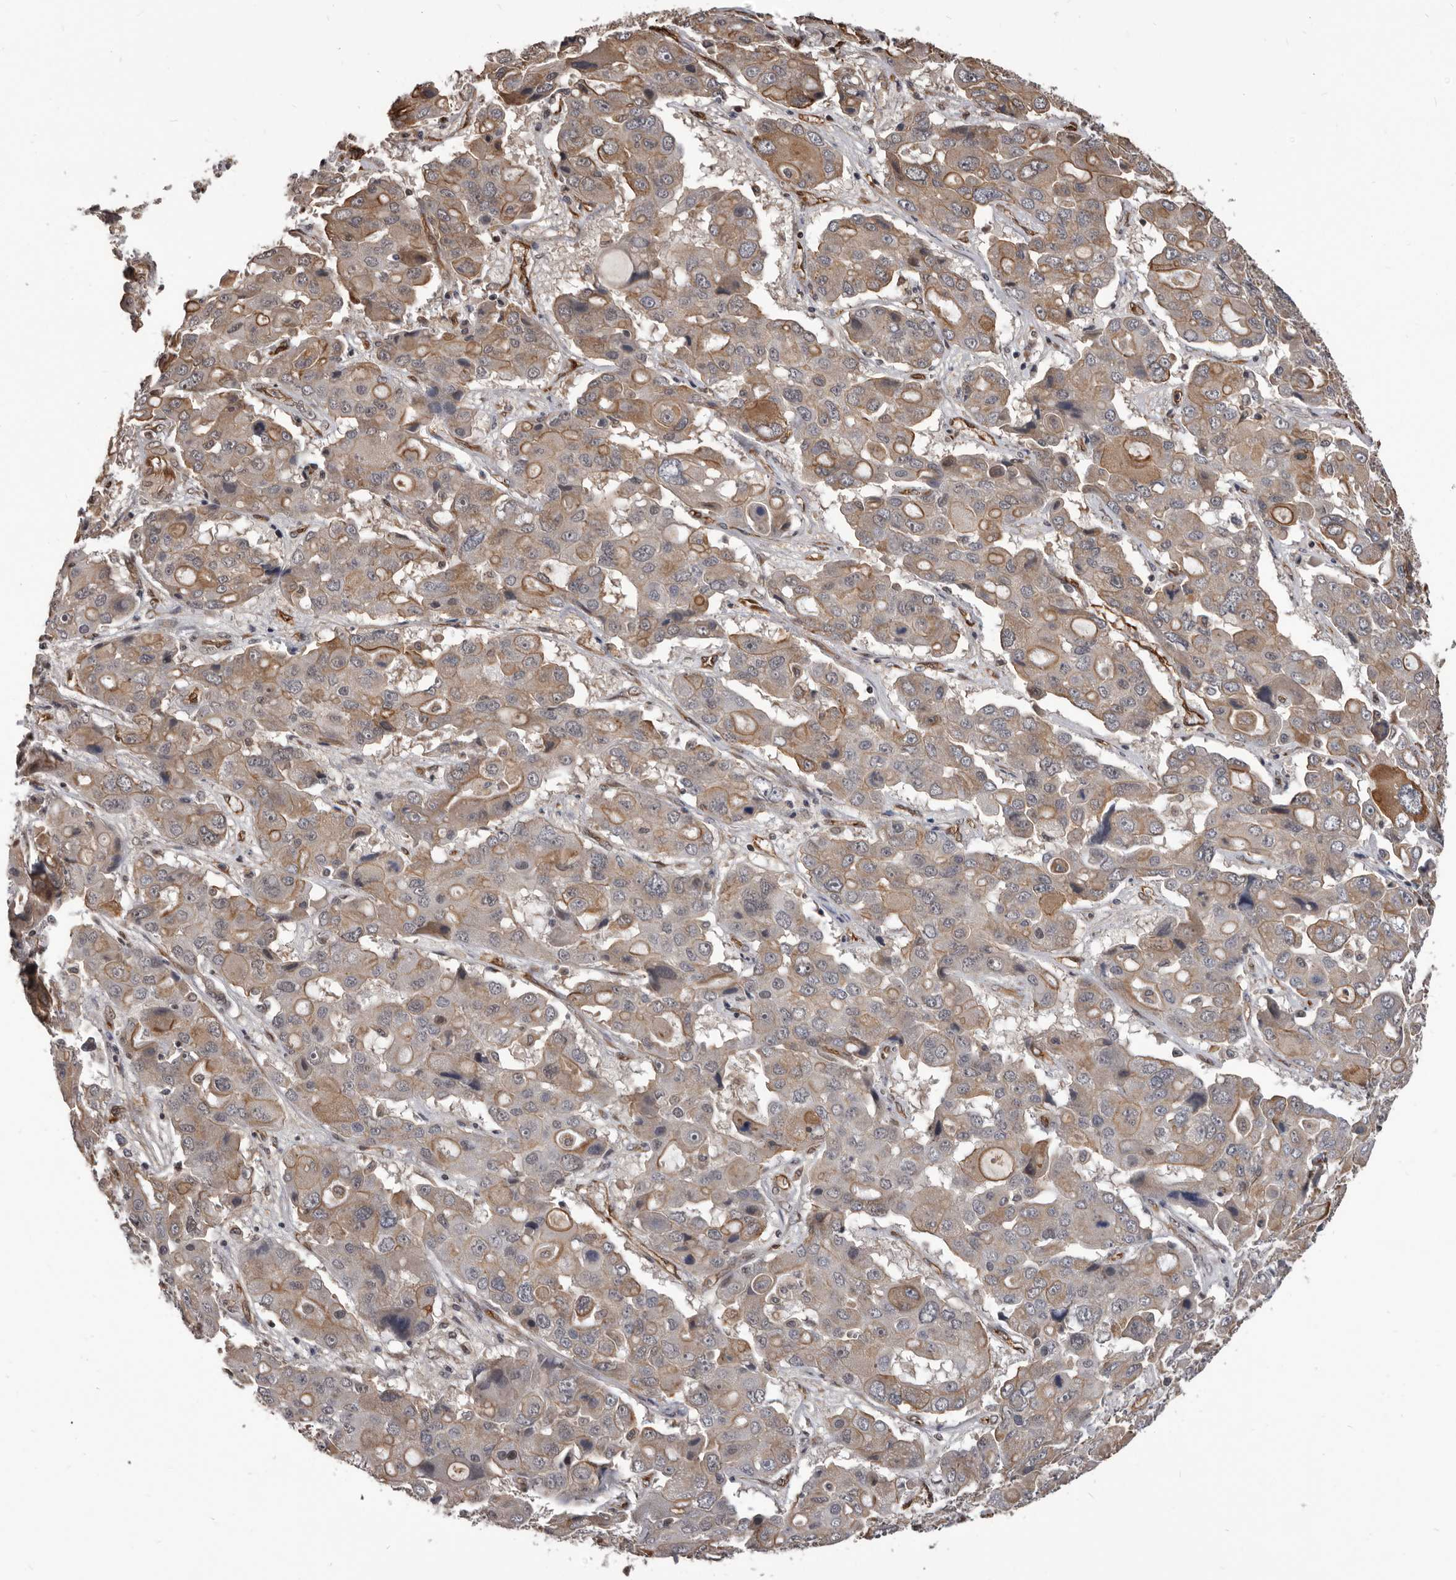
{"staining": {"intensity": "weak", "quantity": ">75%", "location": "cytoplasmic/membranous"}, "tissue": "liver cancer", "cell_type": "Tumor cells", "image_type": "cancer", "snomed": [{"axis": "morphology", "description": "Cholangiocarcinoma"}, {"axis": "topography", "description": "Liver"}], "caption": "Protein expression by IHC demonstrates weak cytoplasmic/membranous positivity in about >75% of tumor cells in cholangiocarcinoma (liver). (DAB (3,3'-diaminobenzidine) IHC, brown staining for protein, blue staining for nuclei).", "gene": "ADAMTS20", "patient": {"sex": "male", "age": 67}}